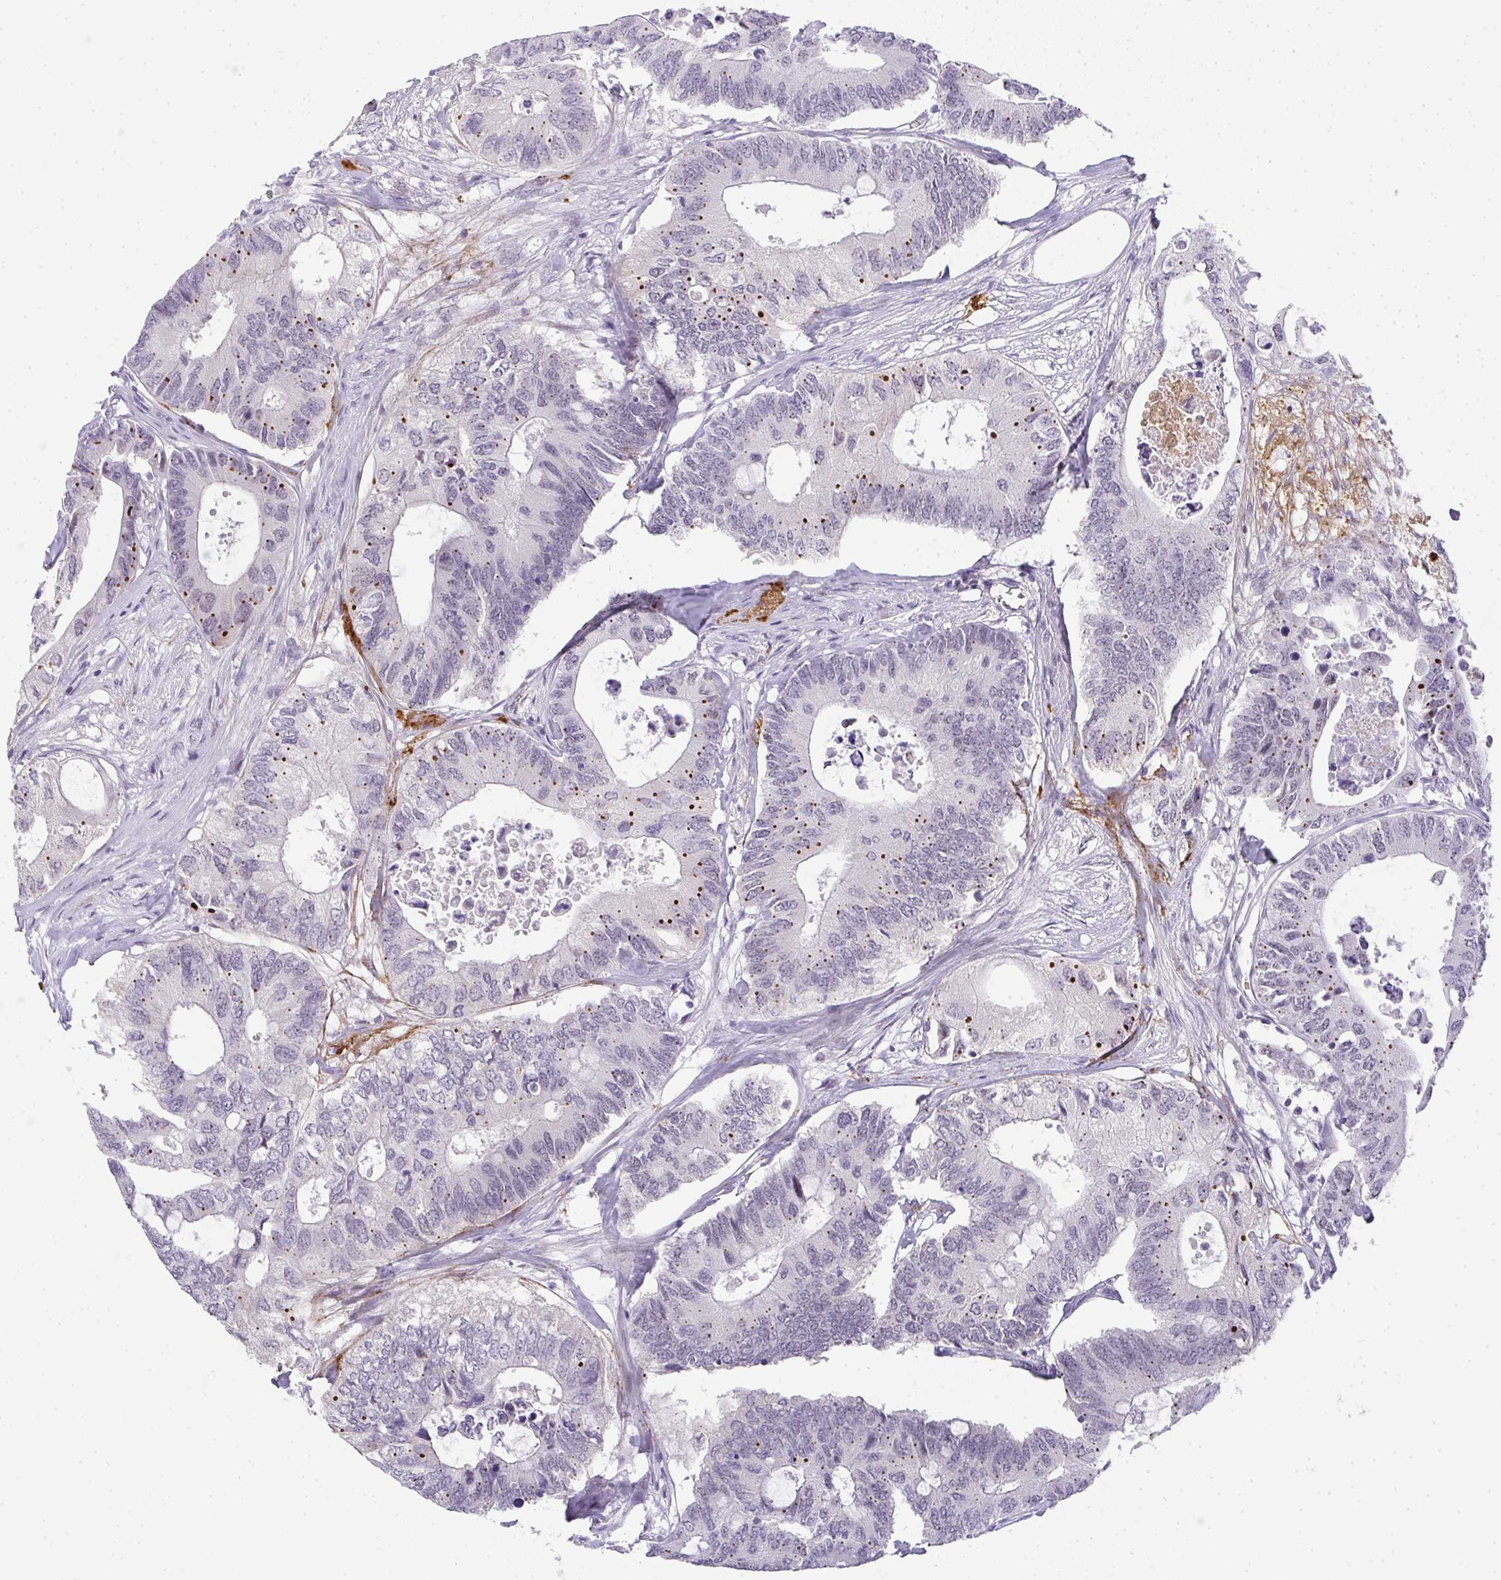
{"staining": {"intensity": "moderate", "quantity": "<25%", "location": "cytoplasmic/membranous"}, "tissue": "colorectal cancer", "cell_type": "Tumor cells", "image_type": "cancer", "snomed": [{"axis": "morphology", "description": "Adenocarcinoma, NOS"}, {"axis": "topography", "description": "Colon"}], "caption": "A brown stain highlights moderate cytoplasmic/membranous expression of a protein in adenocarcinoma (colorectal) tumor cells.", "gene": "TNMD", "patient": {"sex": "male", "age": 71}}